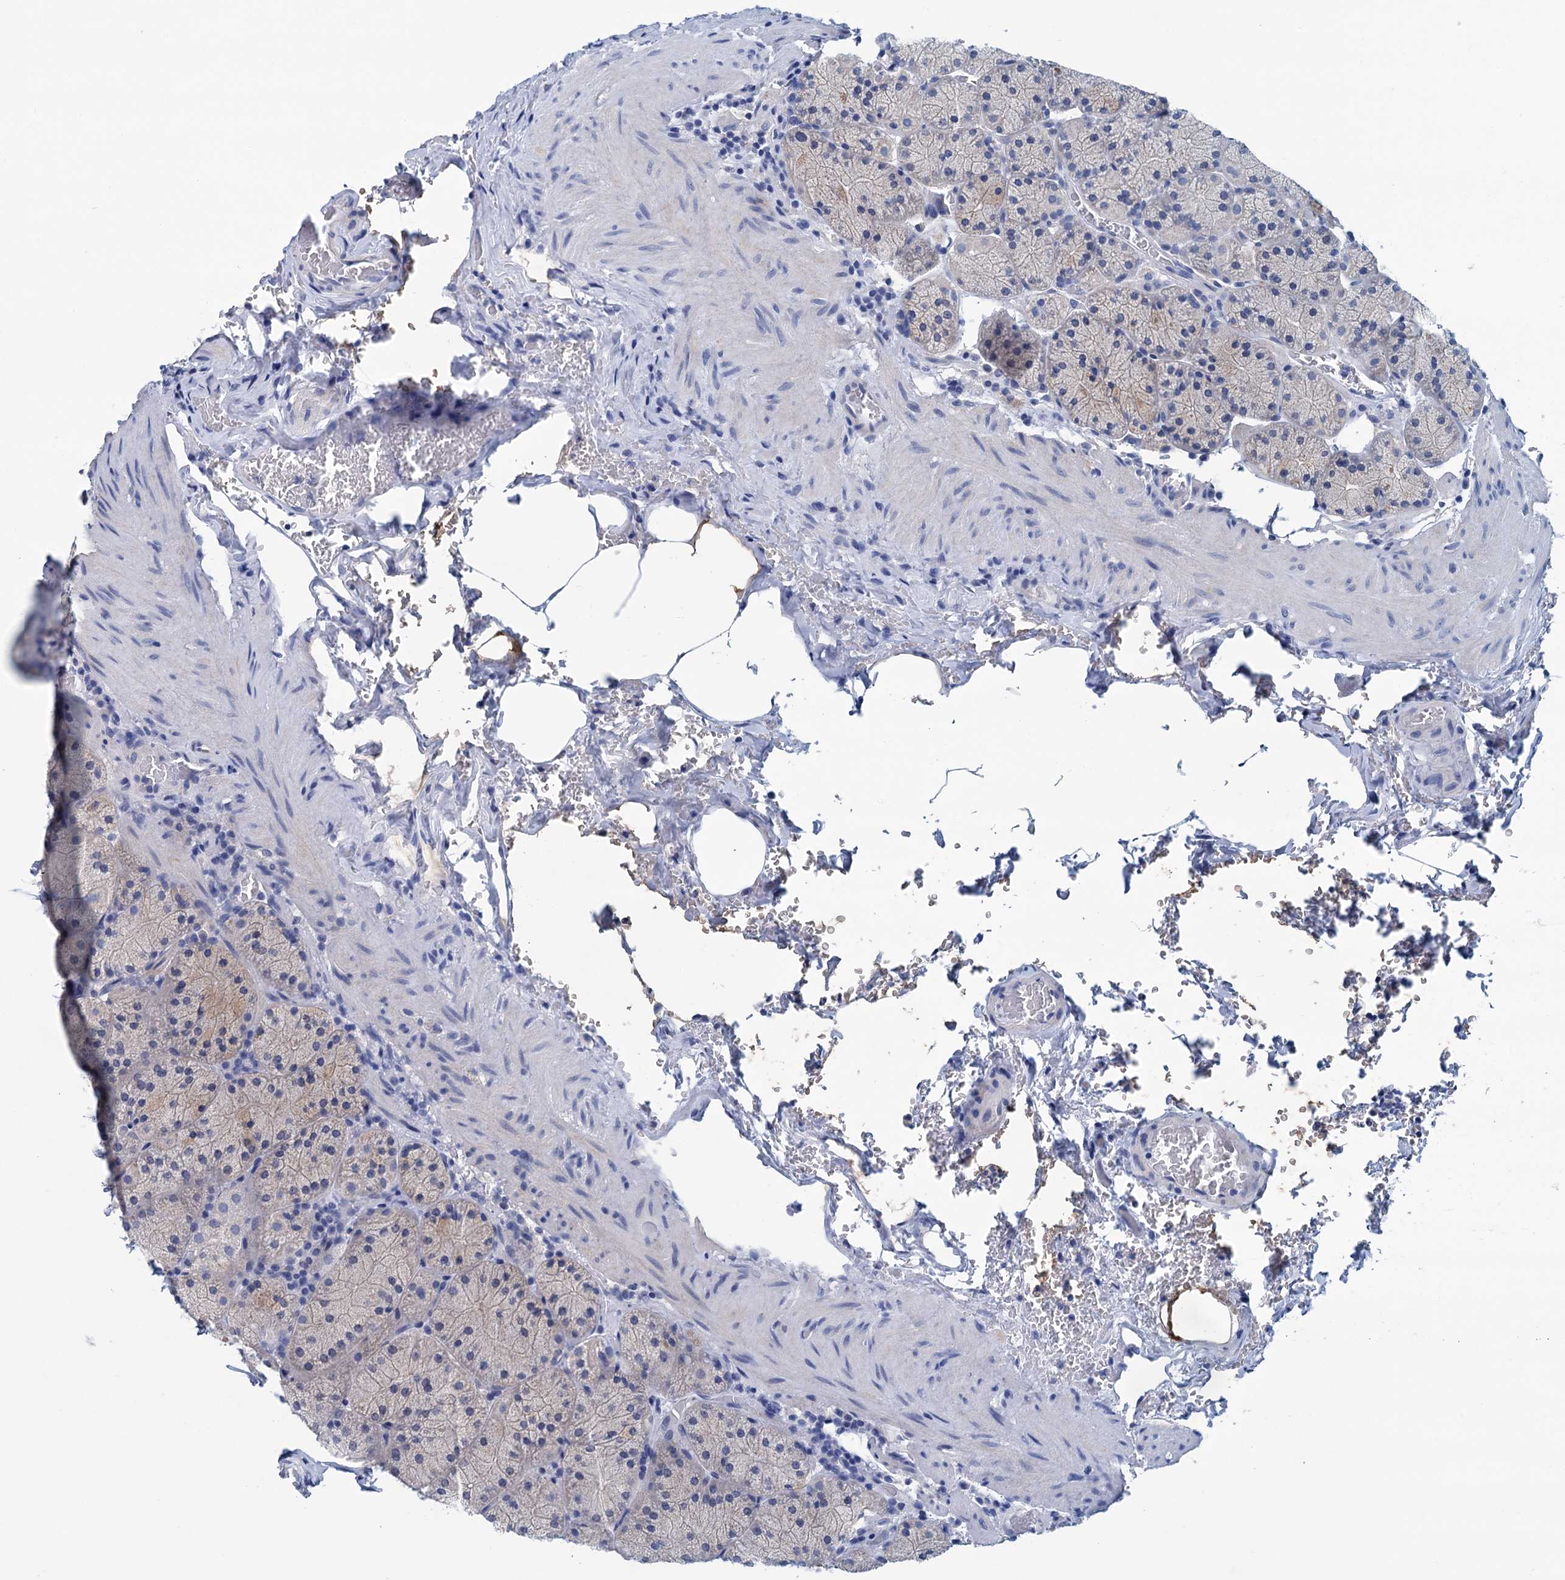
{"staining": {"intensity": "weak", "quantity": "<25%", "location": "cytoplasmic/membranous"}, "tissue": "stomach", "cell_type": "Glandular cells", "image_type": "normal", "snomed": [{"axis": "morphology", "description": "Normal tissue, NOS"}, {"axis": "topography", "description": "Stomach, upper"}, {"axis": "topography", "description": "Stomach, lower"}], "caption": "High power microscopy photomicrograph of an immunohistochemistry (IHC) histopathology image of unremarkable stomach, revealing no significant staining in glandular cells.", "gene": "MYOZ3", "patient": {"sex": "male", "age": 80}}